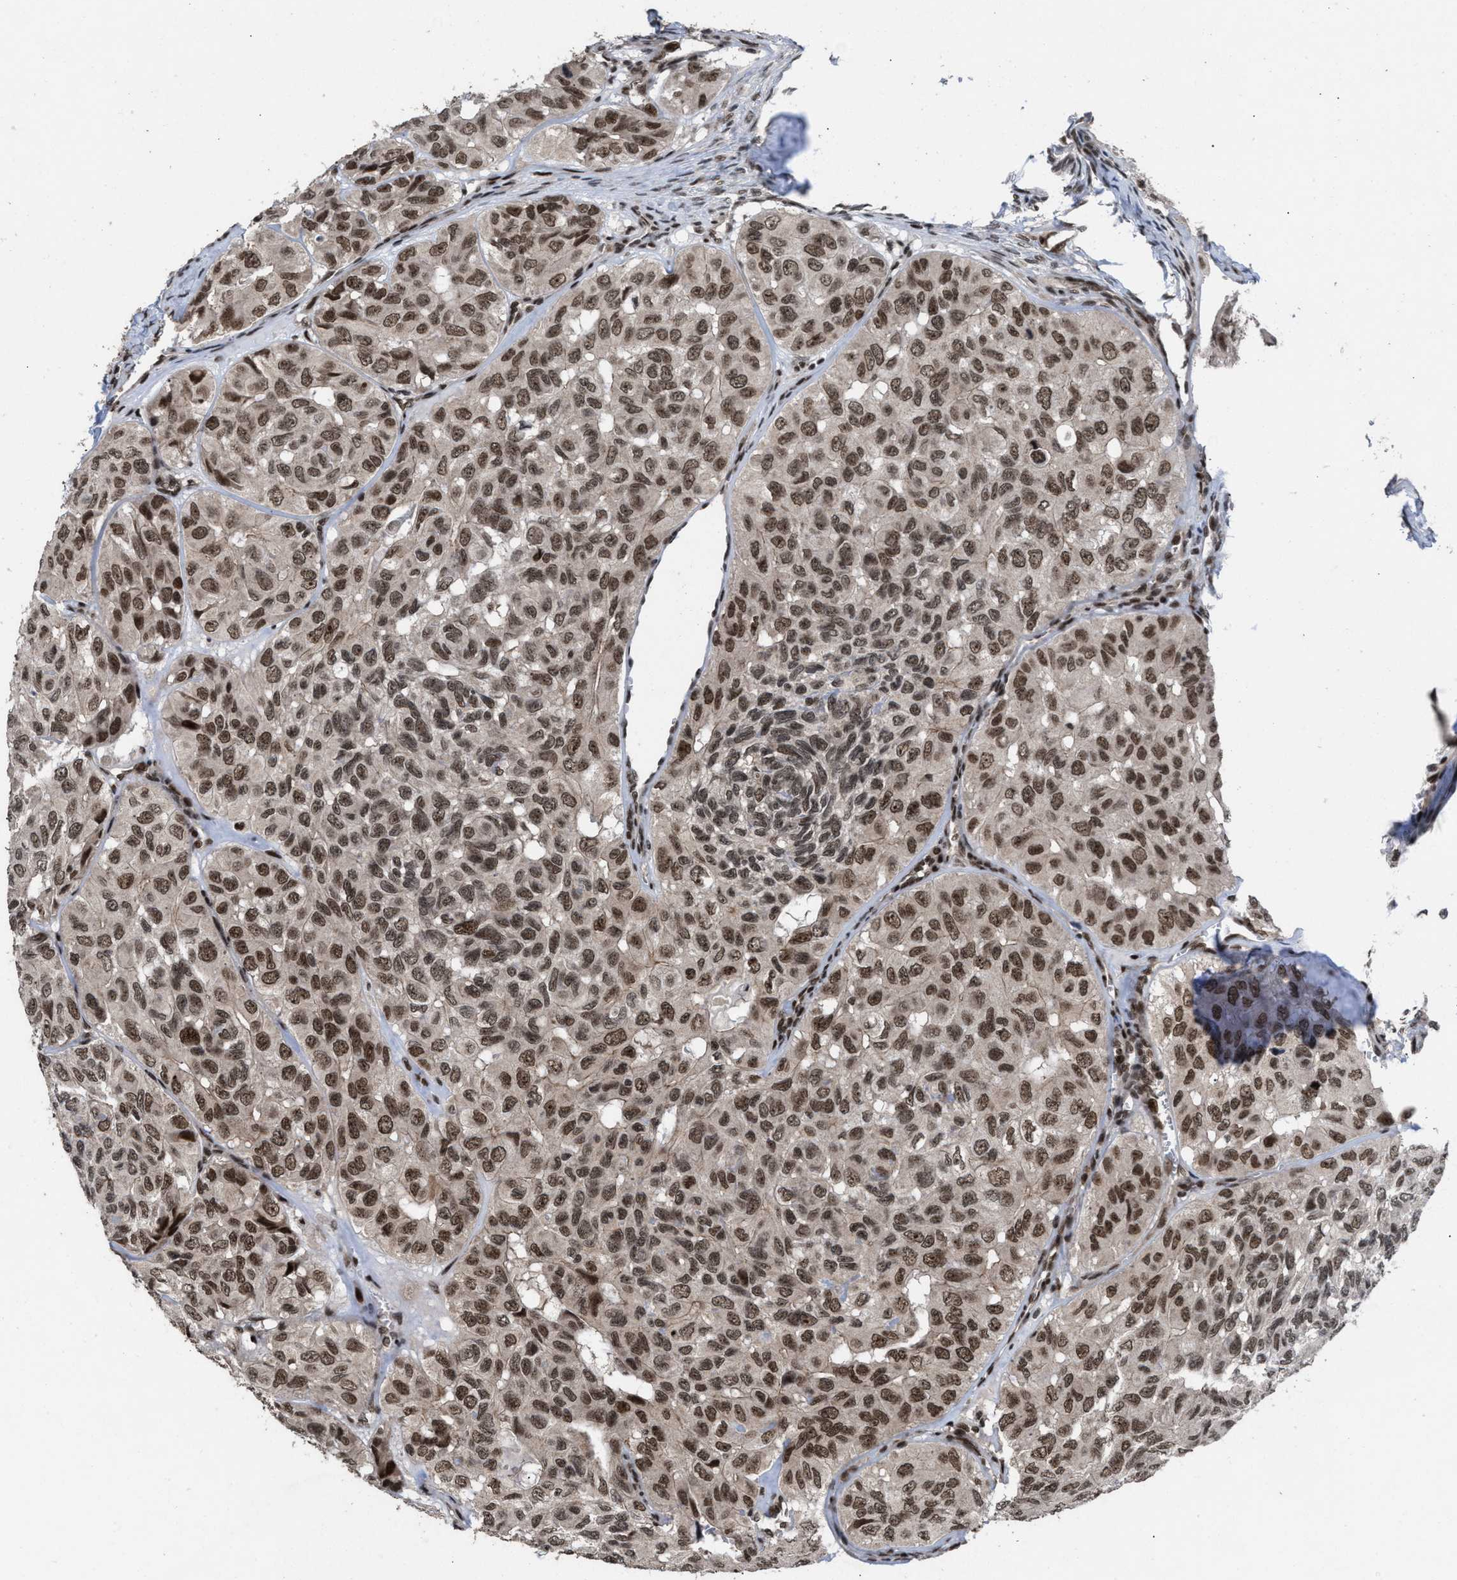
{"staining": {"intensity": "moderate", "quantity": ">75%", "location": "nuclear"}, "tissue": "head and neck cancer", "cell_type": "Tumor cells", "image_type": "cancer", "snomed": [{"axis": "morphology", "description": "Adenocarcinoma, NOS"}, {"axis": "topography", "description": "Salivary gland, NOS"}, {"axis": "topography", "description": "Head-Neck"}], "caption": "A histopathology image of head and neck adenocarcinoma stained for a protein shows moderate nuclear brown staining in tumor cells. Using DAB (brown) and hematoxylin (blue) stains, captured at high magnification using brightfield microscopy.", "gene": "WIZ", "patient": {"sex": "female", "age": 76}}